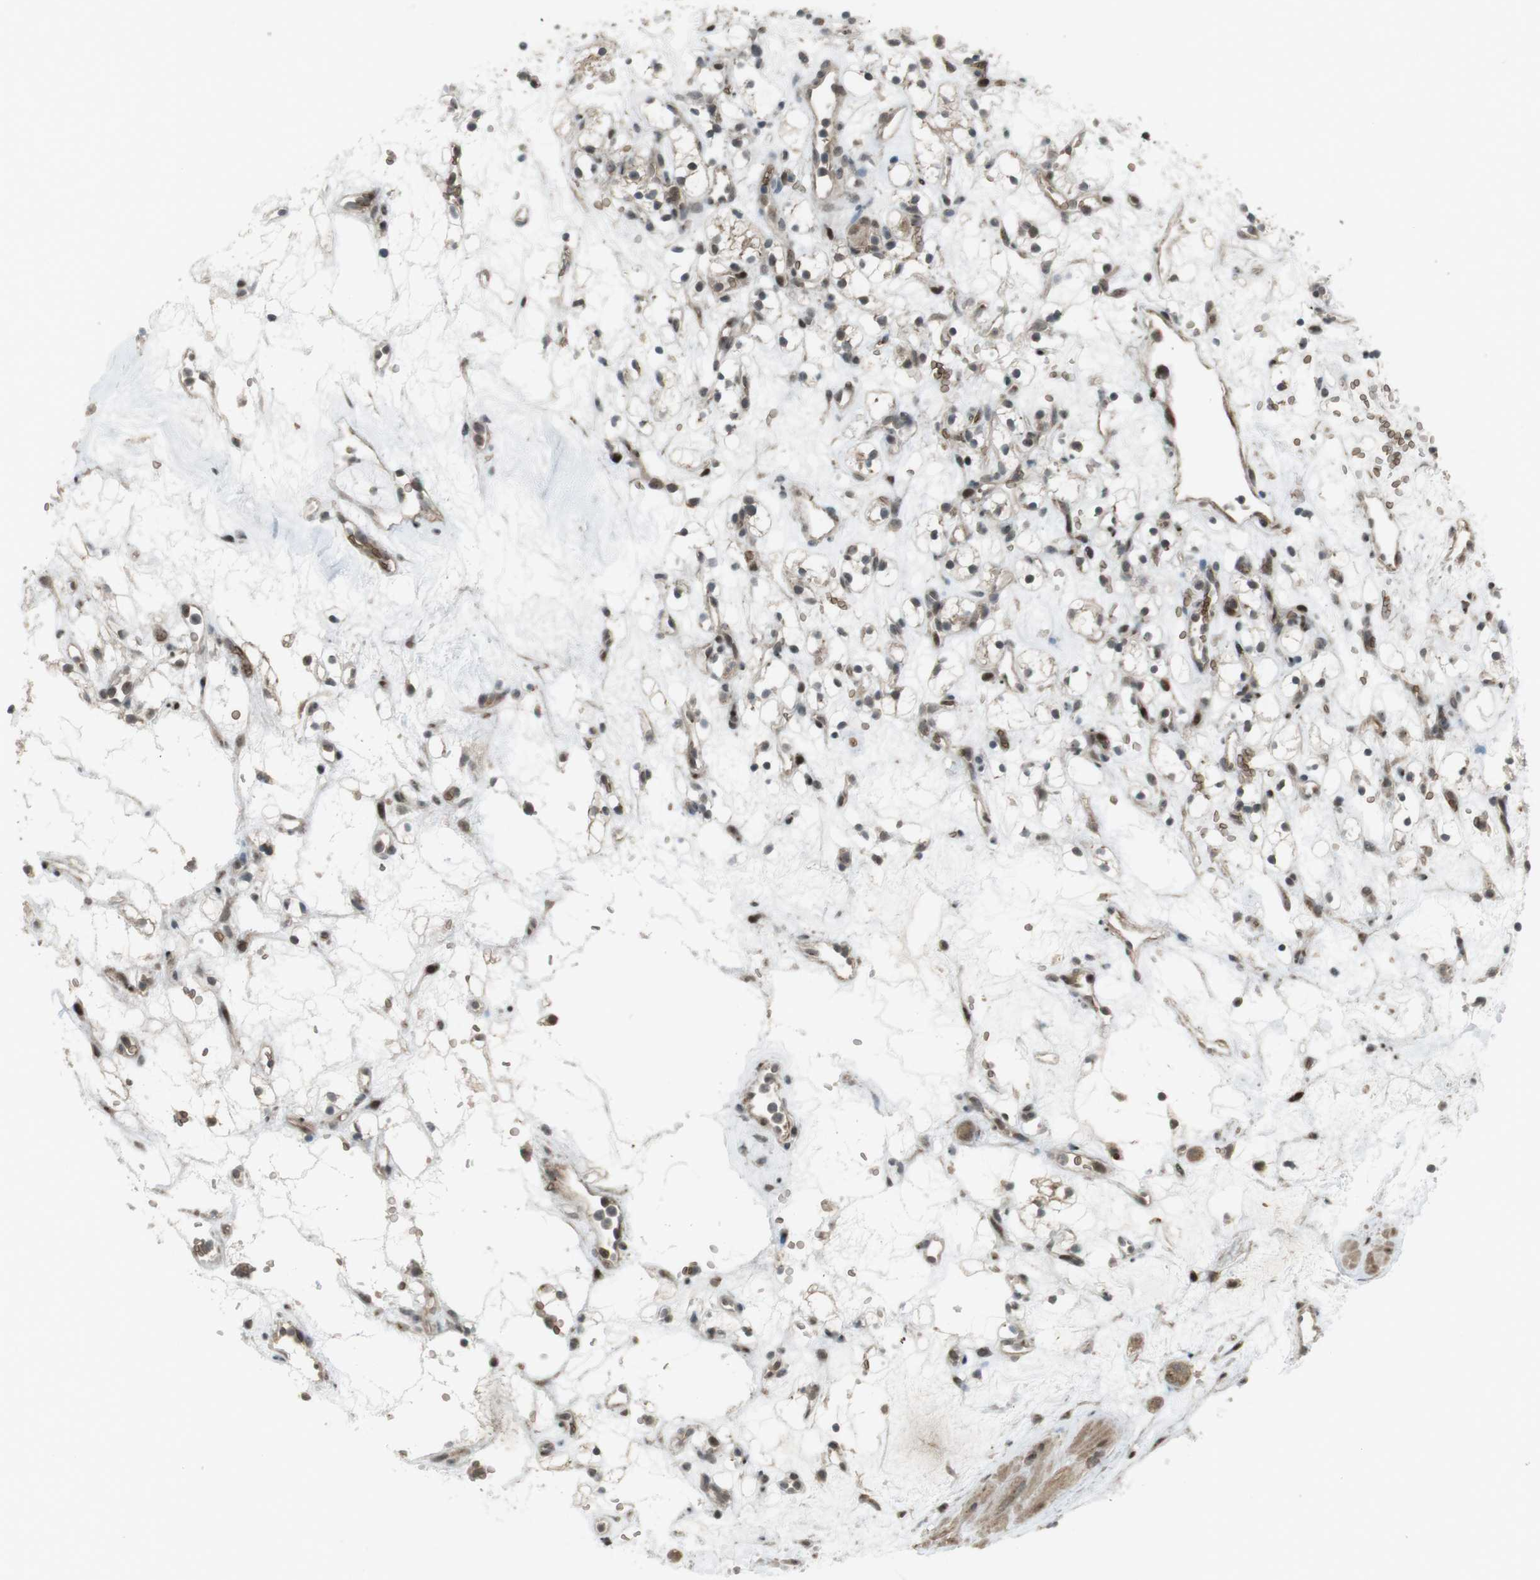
{"staining": {"intensity": "weak", "quantity": "<25%", "location": "cytoplasmic/membranous,nuclear"}, "tissue": "renal cancer", "cell_type": "Tumor cells", "image_type": "cancer", "snomed": [{"axis": "morphology", "description": "Adenocarcinoma, NOS"}, {"axis": "topography", "description": "Kidney"}], "caption": "IHC photomicrograph of neoplastic tissue: adenocarcinoma (renal) stained with DAB (3,3'-diaminobenzidine) exhibits no significant protein expression in tumor cells.", "gene": "SLITRK5", "patient": {"sex": "female", "age": 60}}